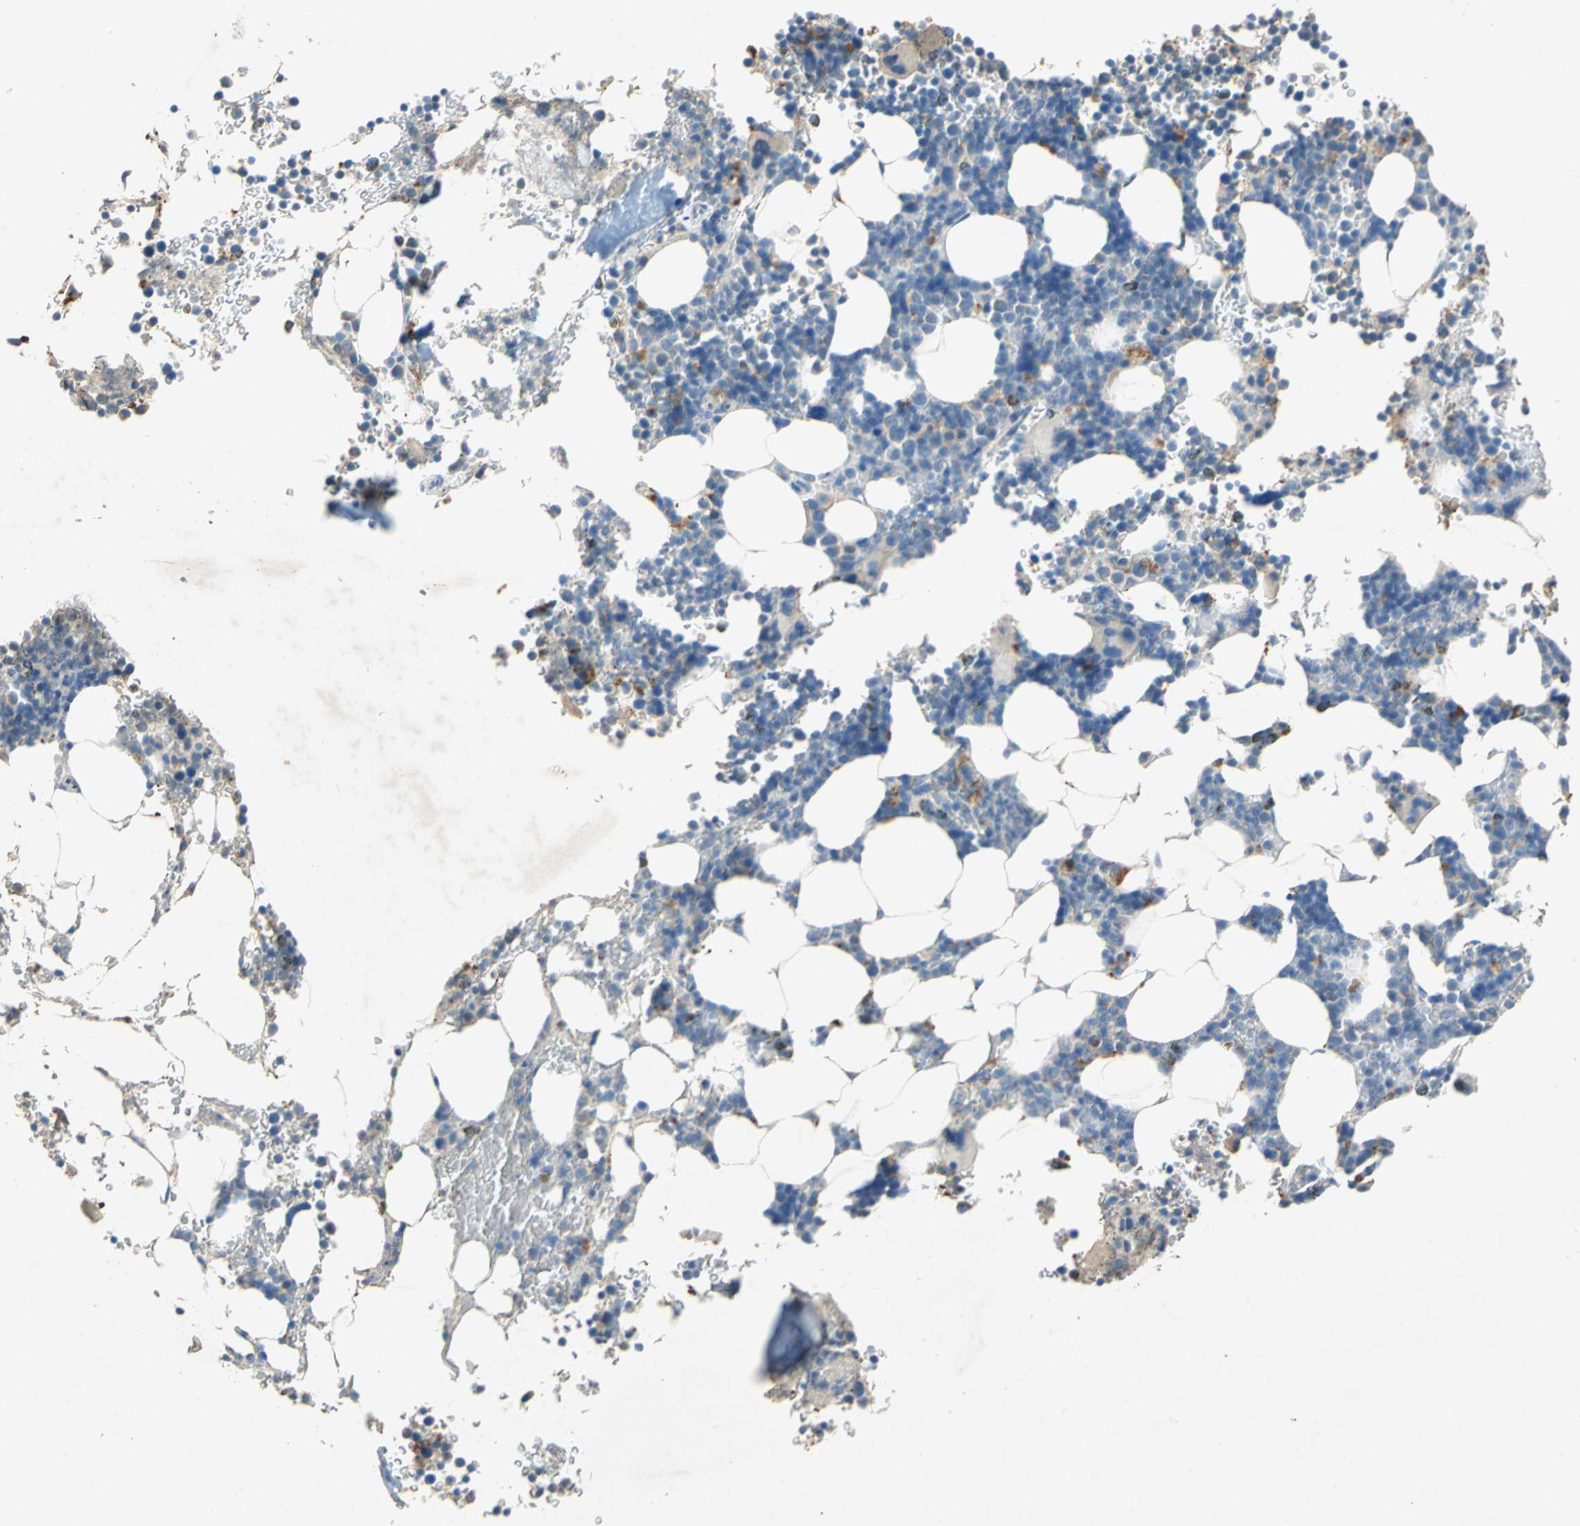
{"staining": {"intensity": "weak", "quantity": ">75%", "location": "cytoplasmic/membranous"}, "tissue": "bone marrow", "cell_type": "Hematopoietic cells", "image_type": "normal", "snomed": [{"axis": "morphology", "description": "Normal tissue, NOS"}, {"axis": "topography", "description": "Bone marrow"}], "caption": "Hematopoietic cells demonstrate low levels of weak cytoplasmic/membranous staining in about >75% of cells in unremarkable human bone marrow.", "gene": "ADAMTS5", "patient": {"sex": "female", "age": 73}}